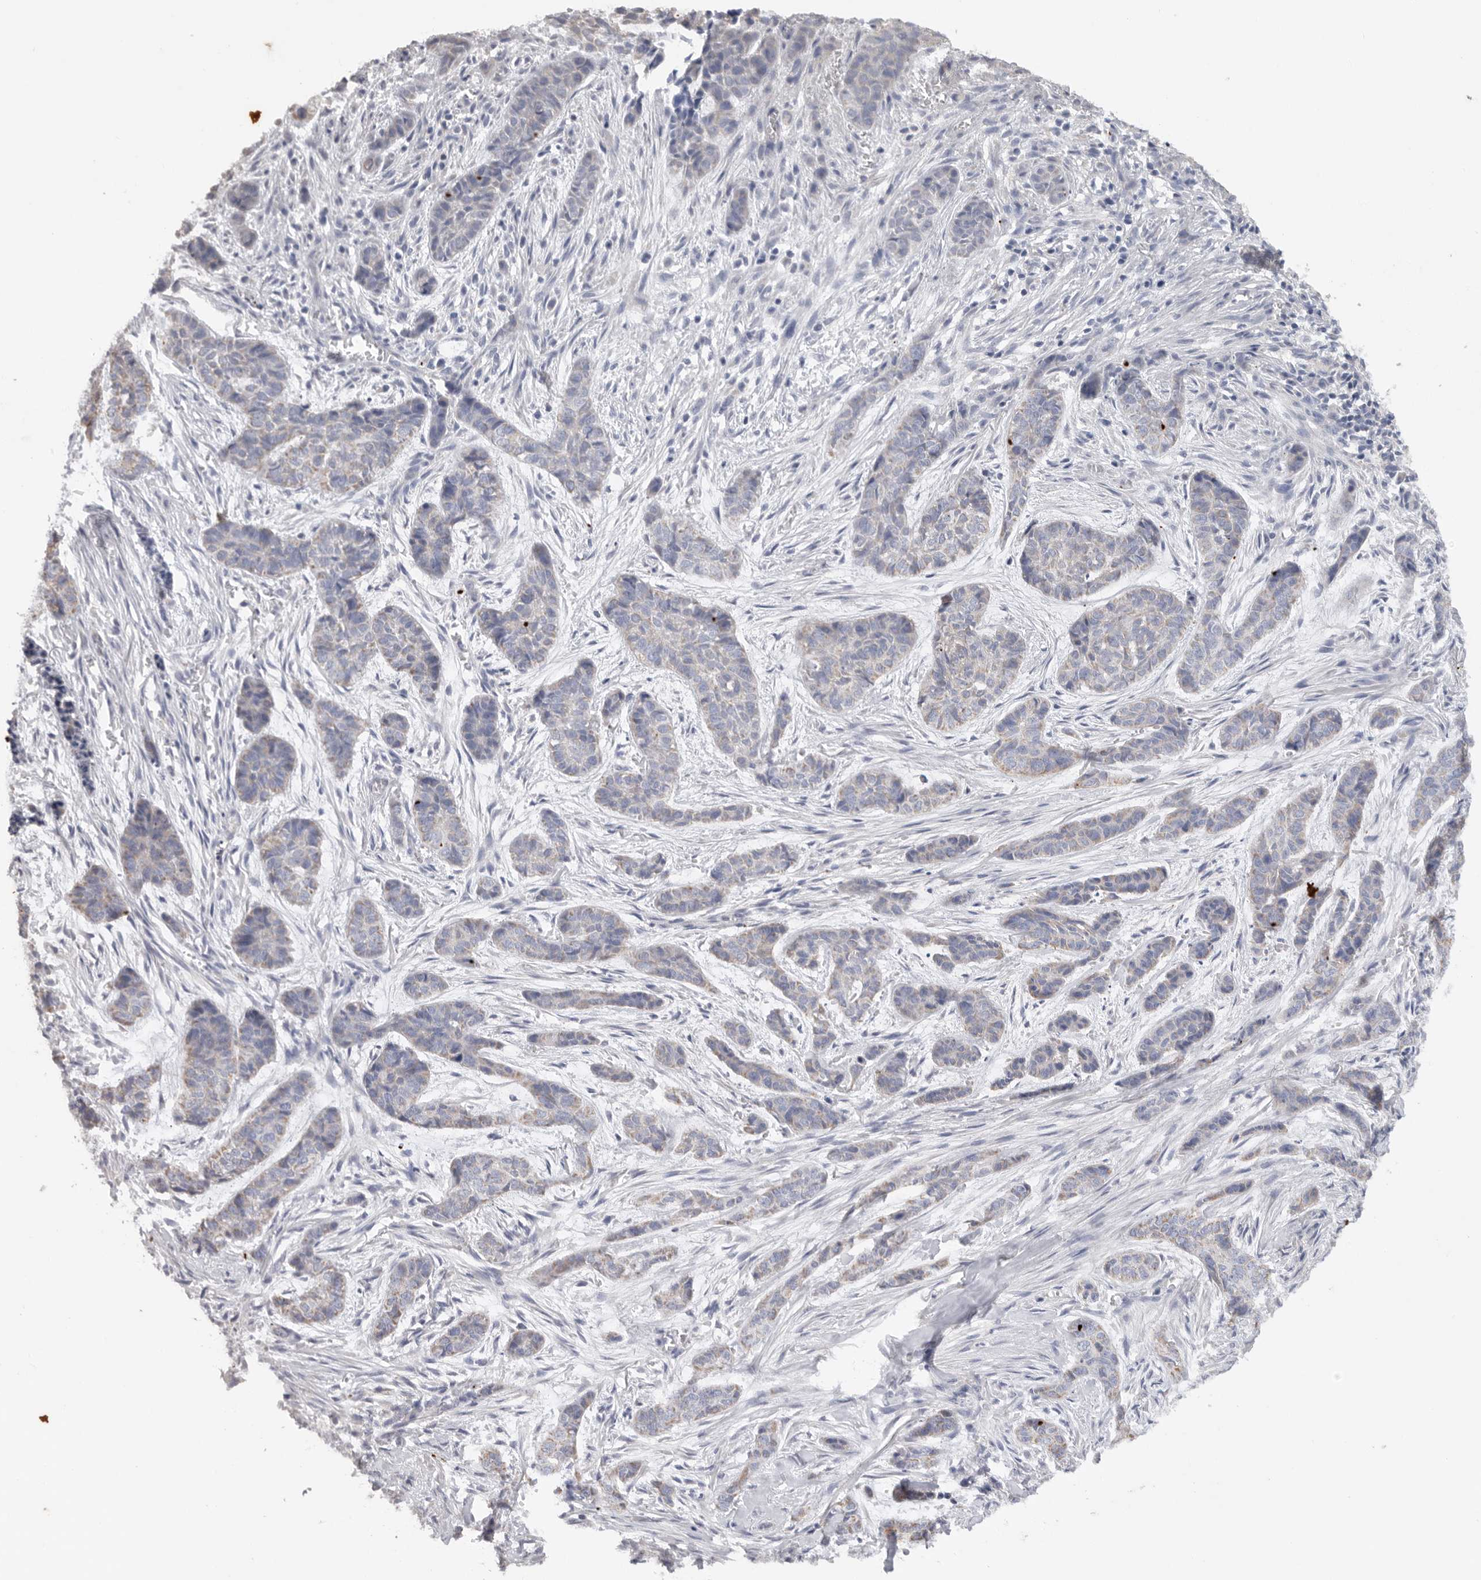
{"staining": {"intensity": "negative", "quantity": "none", "location": "none"}, "tissue": "skin cancer", "cell_type": "Tumor cells", "image_type": "cancer", "snomed": [{"axis": "morphology", "description": "Basal cell carcinoma"}, {"axis": "topography", "description": "Skin"}], "caption": "DAB (3,3'-diaminobenzidine) immunohistochemical staining of human skin basal cell carcinoma exhibits no significant expression in tumor cells.", "gene": "MTFR1L", "patient": {"sex": "female", "age": 64}}